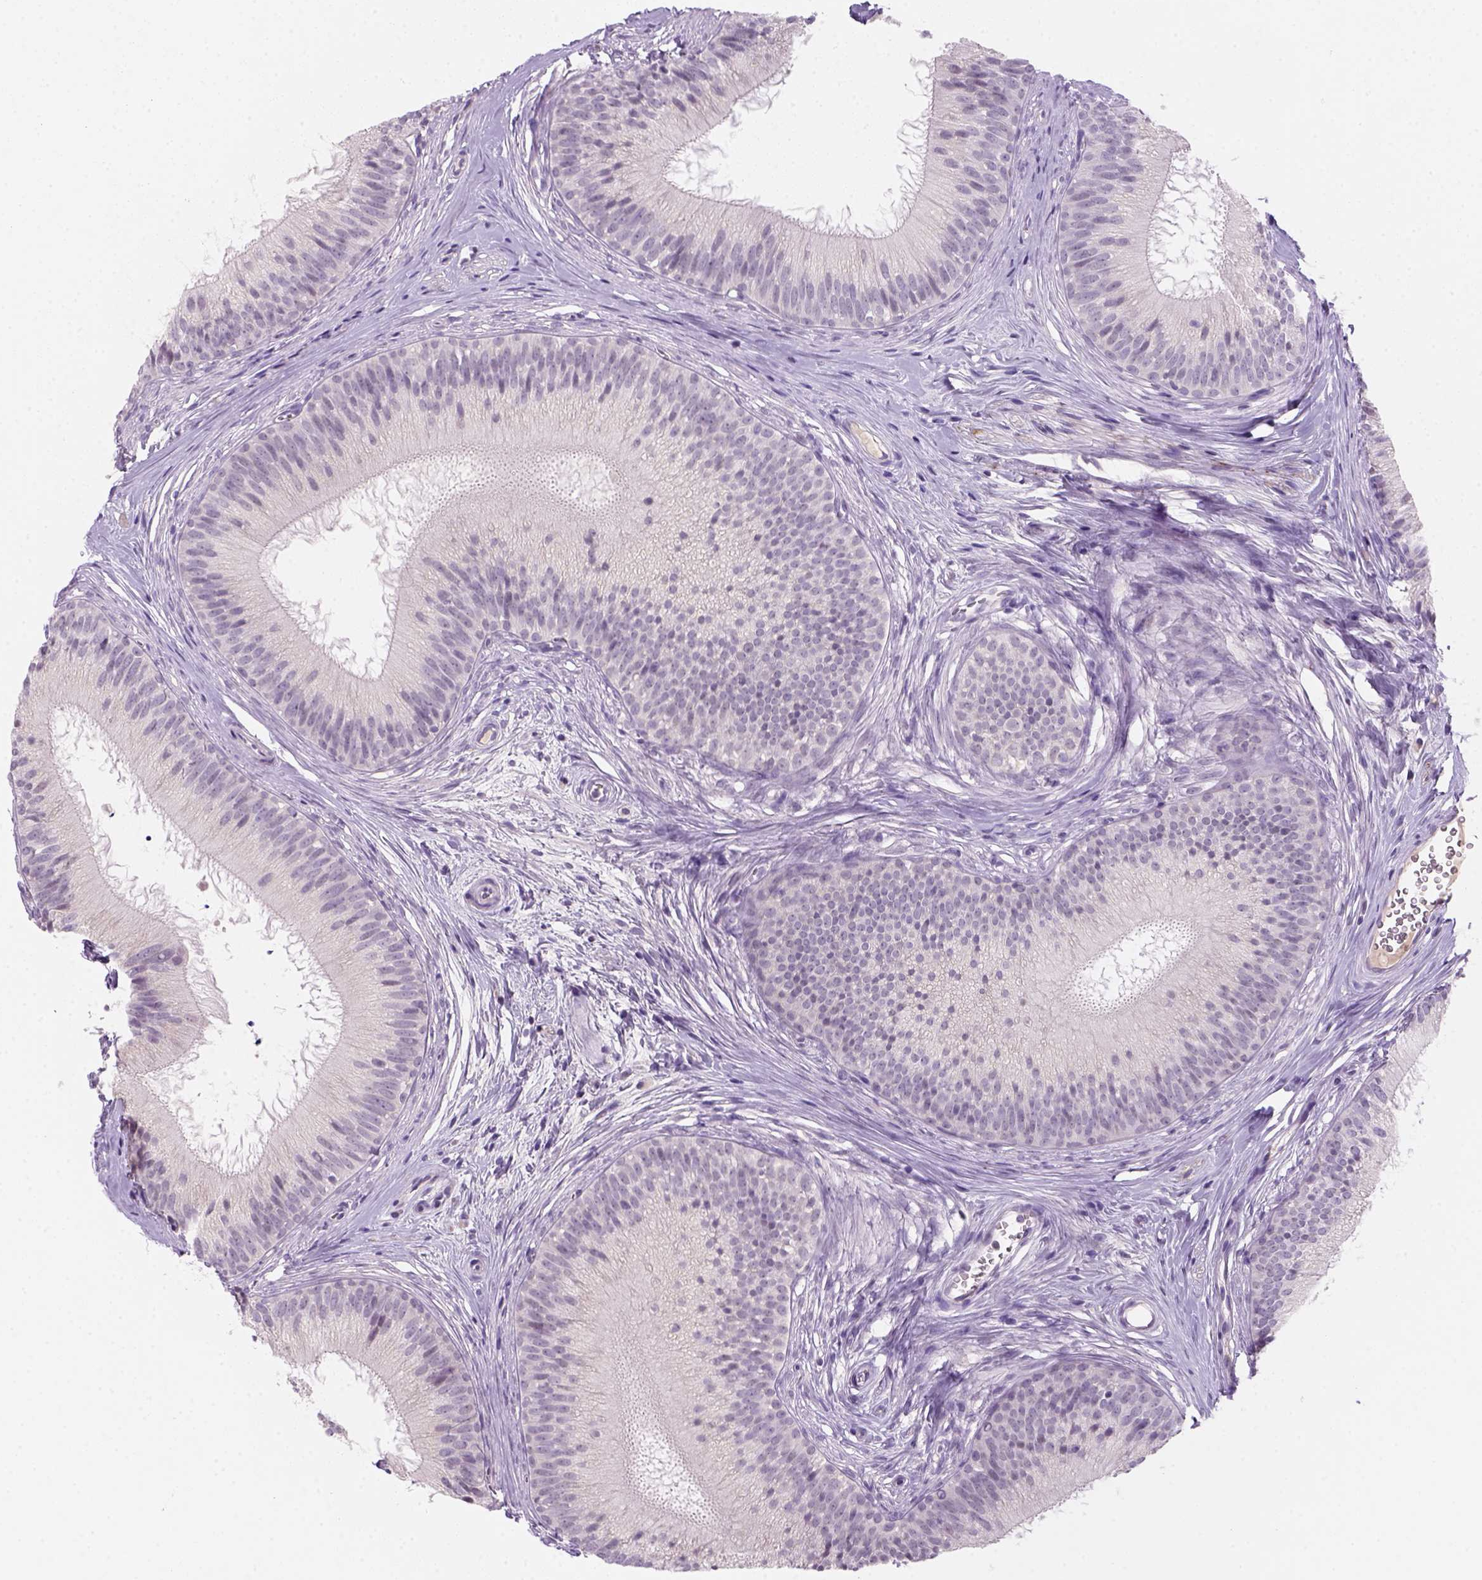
{"staining": {"intensity": "negative", "quantity": "none", "location": "none"}, "tissue": "epididymis", "cell_type": "Glandular cells", "image_type": "normal", "snomed": [{"axis": "morphology", "description": "Normal tissue, NOS"}, {"axis": "topography", "description": "Epididymis"}], "caption": "Immunohistochemistry image of unremarkable epididymis stained for a protein (brown), which displays no expression in glandular cells.", "gene": "ZMAT4", "patient": {"sex": "male", "age": 24}}